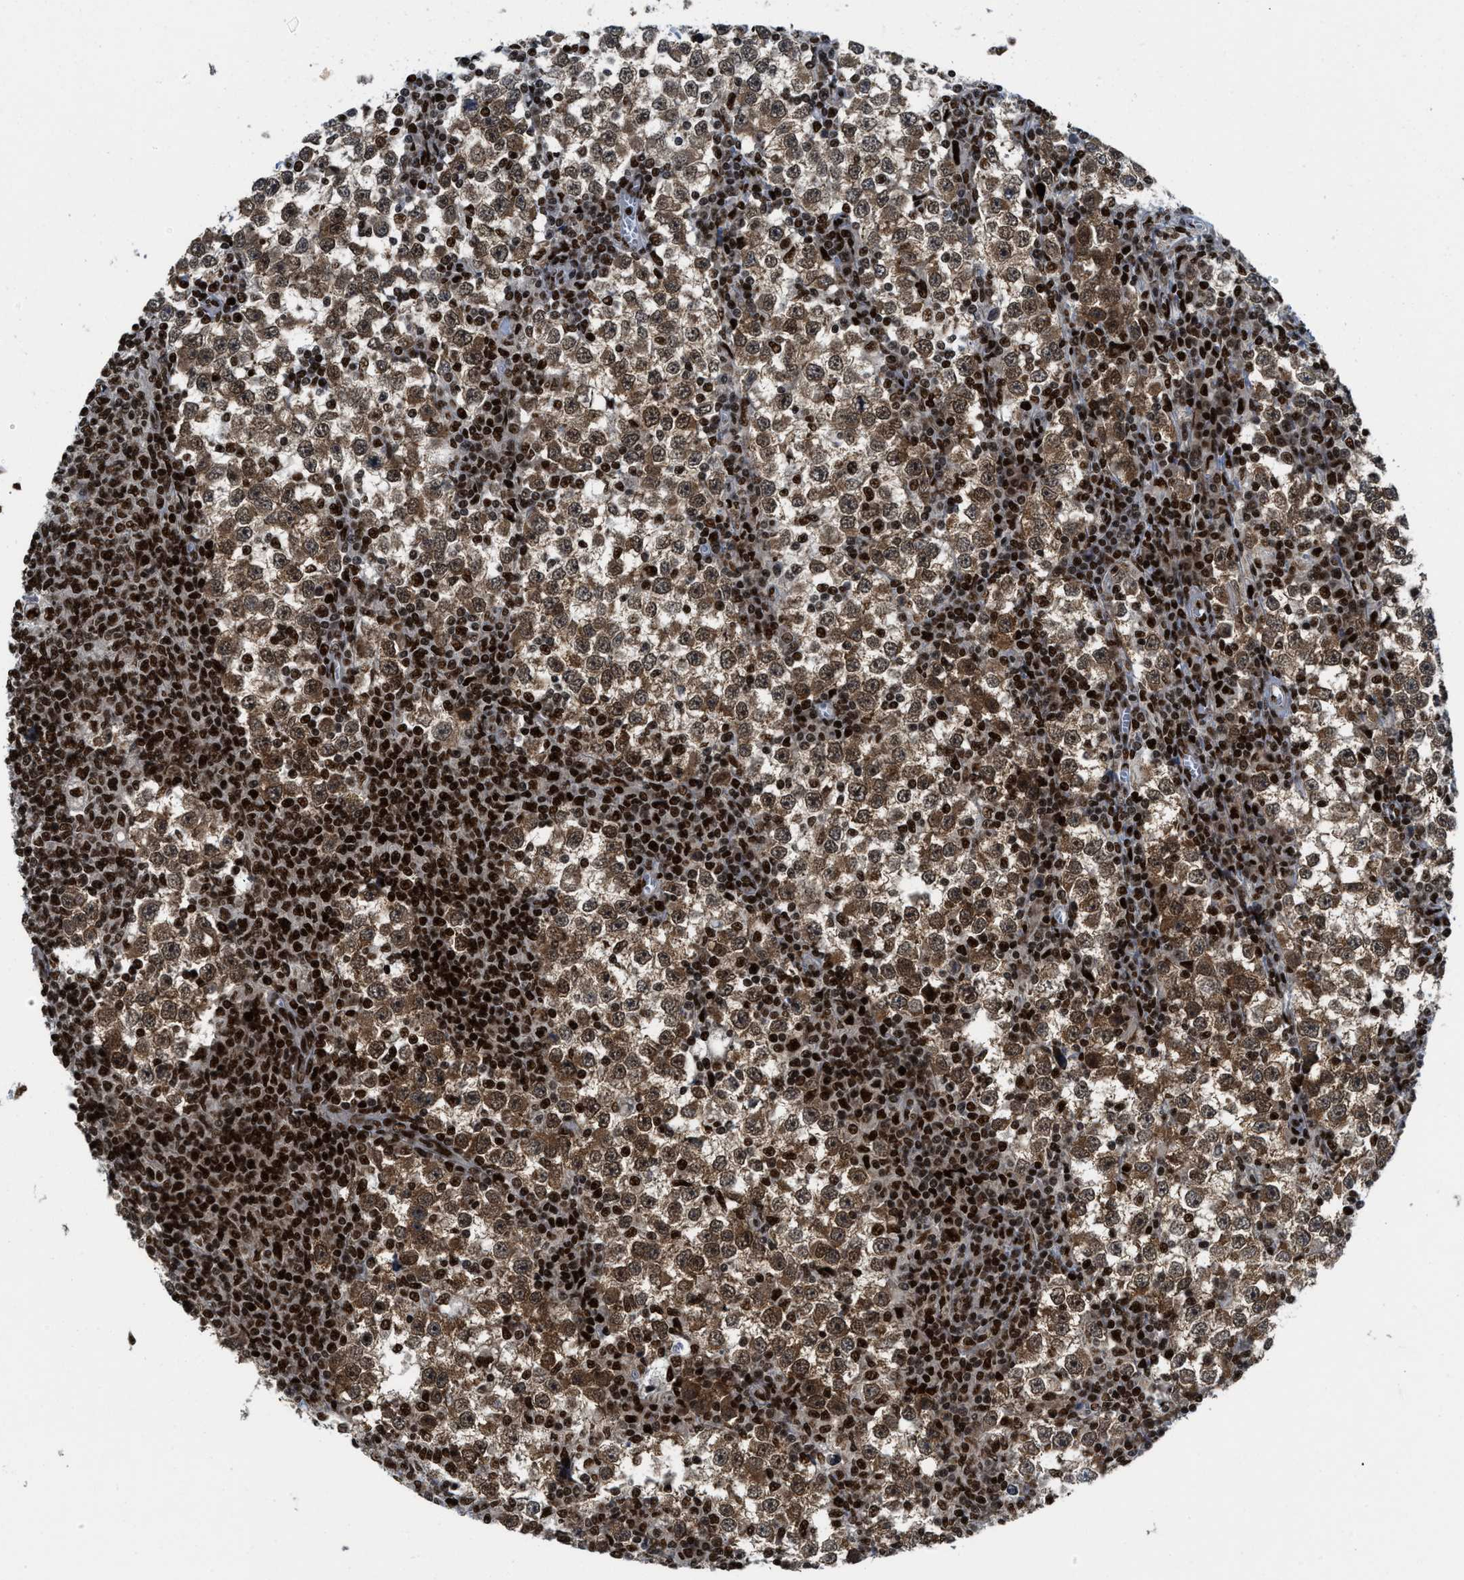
{"staining": {"intensity": "moderate", "quantity": ">75%", "location": "cytoplasmic/membranous,nuclear"}, "tissue": "testis cancer", "cell_type": "Tumor cells", "image_type": "cancer", "snomed": [{"axis": "morphology", "description": "Seminoma, NOS"}, {"axis": "topography", "description": "Testis"}], "caption": "A photomicrograph of testis seminoma stained for a protein reveals moderate cytoplasmic/membranous and nuclear brown staining in tumor cells.", "gene": "RFX5", "patient": {"sex": "male", "age": 65}}